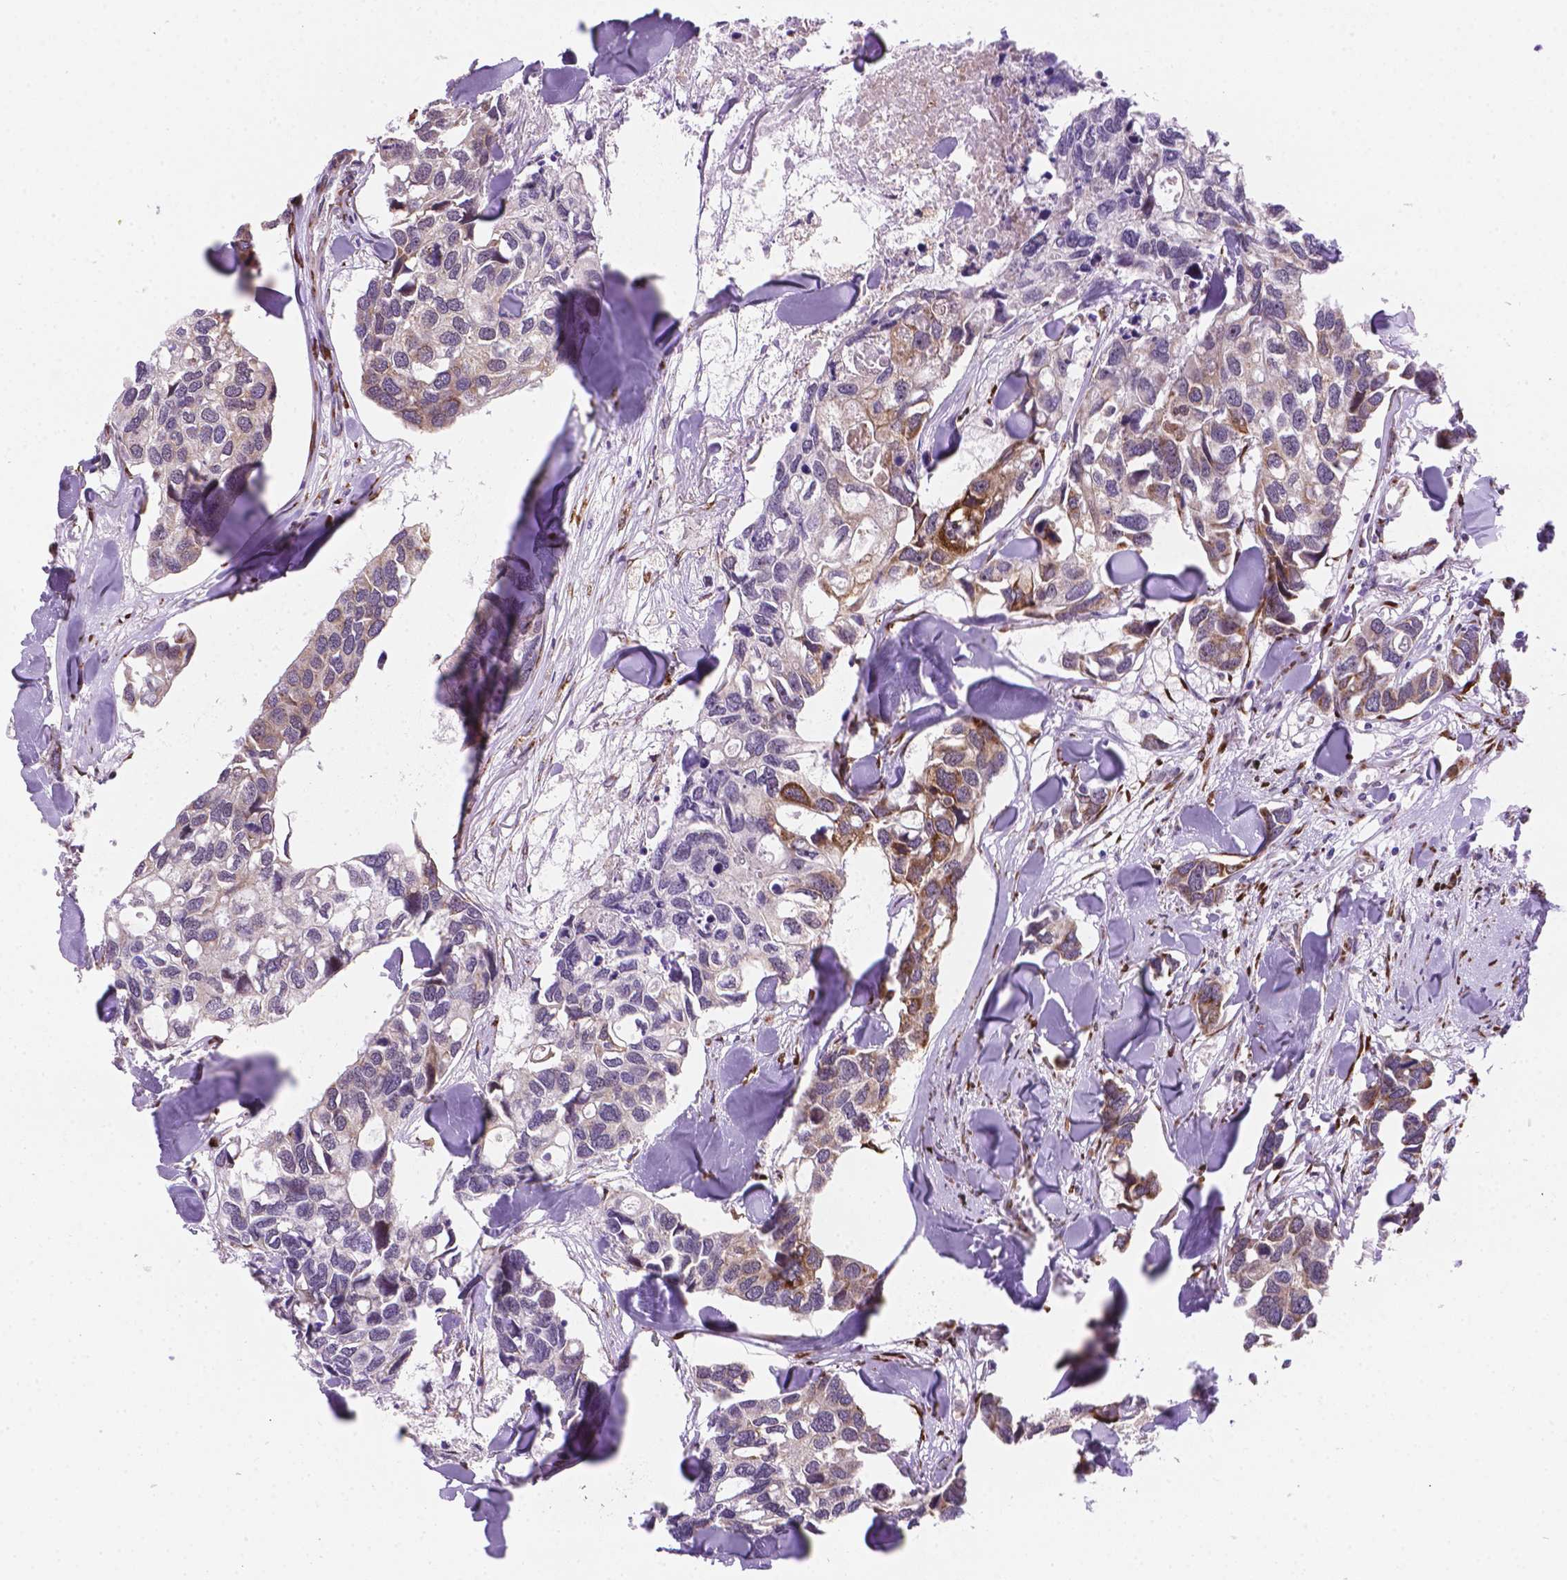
{"staining": {"intensity": "moderate", "quantity": "<25%", "location": "cytoplasmic/membranous"}, "tissue": "breast cancer", "cell_type": "Tumor cells", "image_type": "cancer", "snomed": [{"axis": "morphology", "description": "Duct carcinoma"}, {"axis": "topography", "description": "Breast"}], "caption": "Protein staining by immunohistochemistry (IHC) shows moderate cytoplasmic/membranous staining in approximately <25% of tumor cells in breast cancer (intraductal carcinoma). The protein is shown in brown color, while the nuclei are stained blue.", "gene": "FNIP1", "patient": {"sex": "female", "age": 83}}